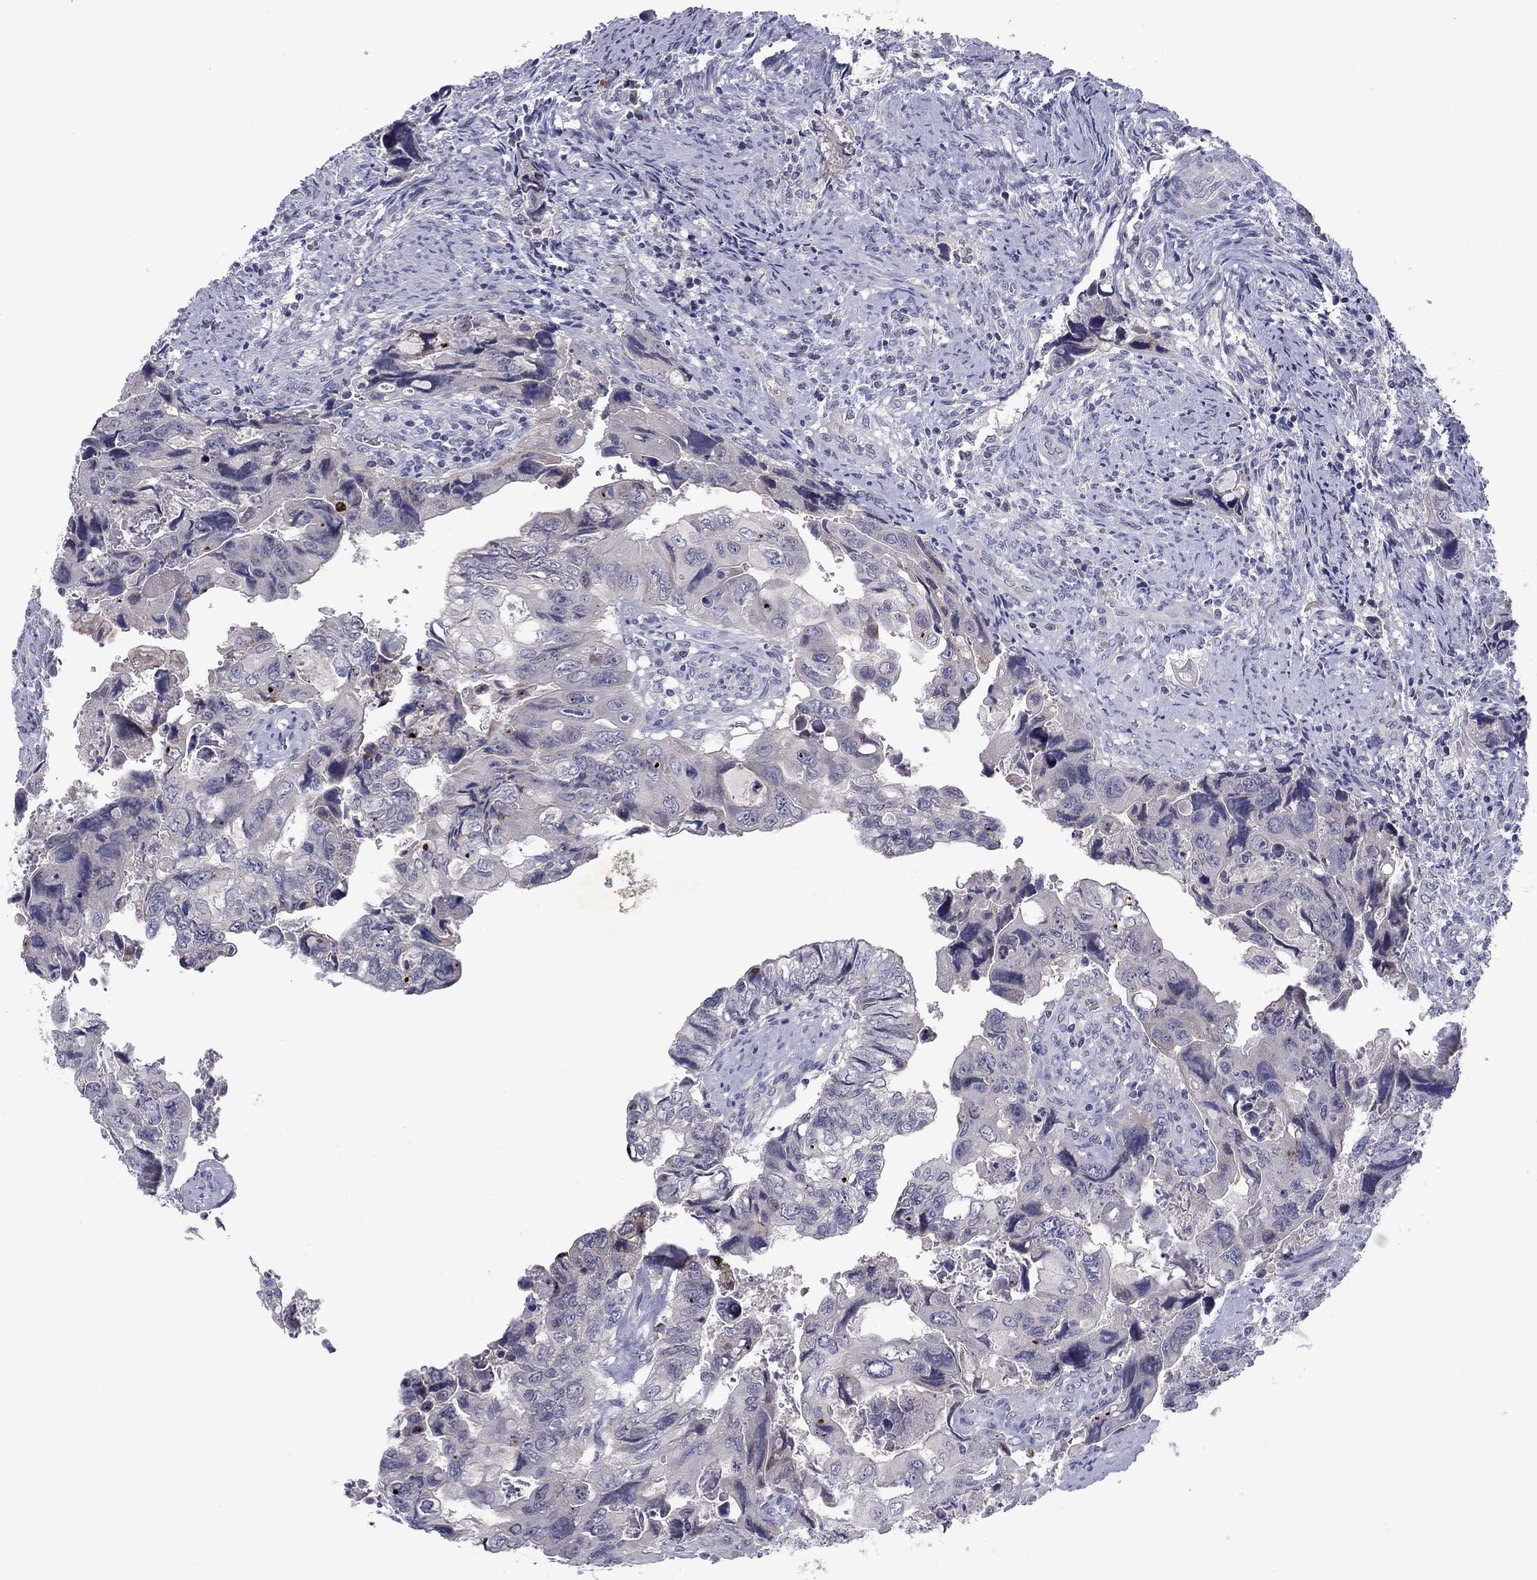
{"staining": {"intensity": "negative", "quantity": "none", "location": "none"}, "tissue": "colorectal cancer", "cell_type": "Tumor cells", "image_type": "cancer", "snomed": [{"axis": "morphology", "description": "Adenocarcinoma, NOS"}, {"axis": "topography", "description": "Rectum"}], "caption": "This is a image of immunohistochemistry staining of adenocarcinoma (colorectal), which shows no positivity in tumor cells.", "gene": "CACNA1A", "patient": {"sex": "male", "age": 62}}